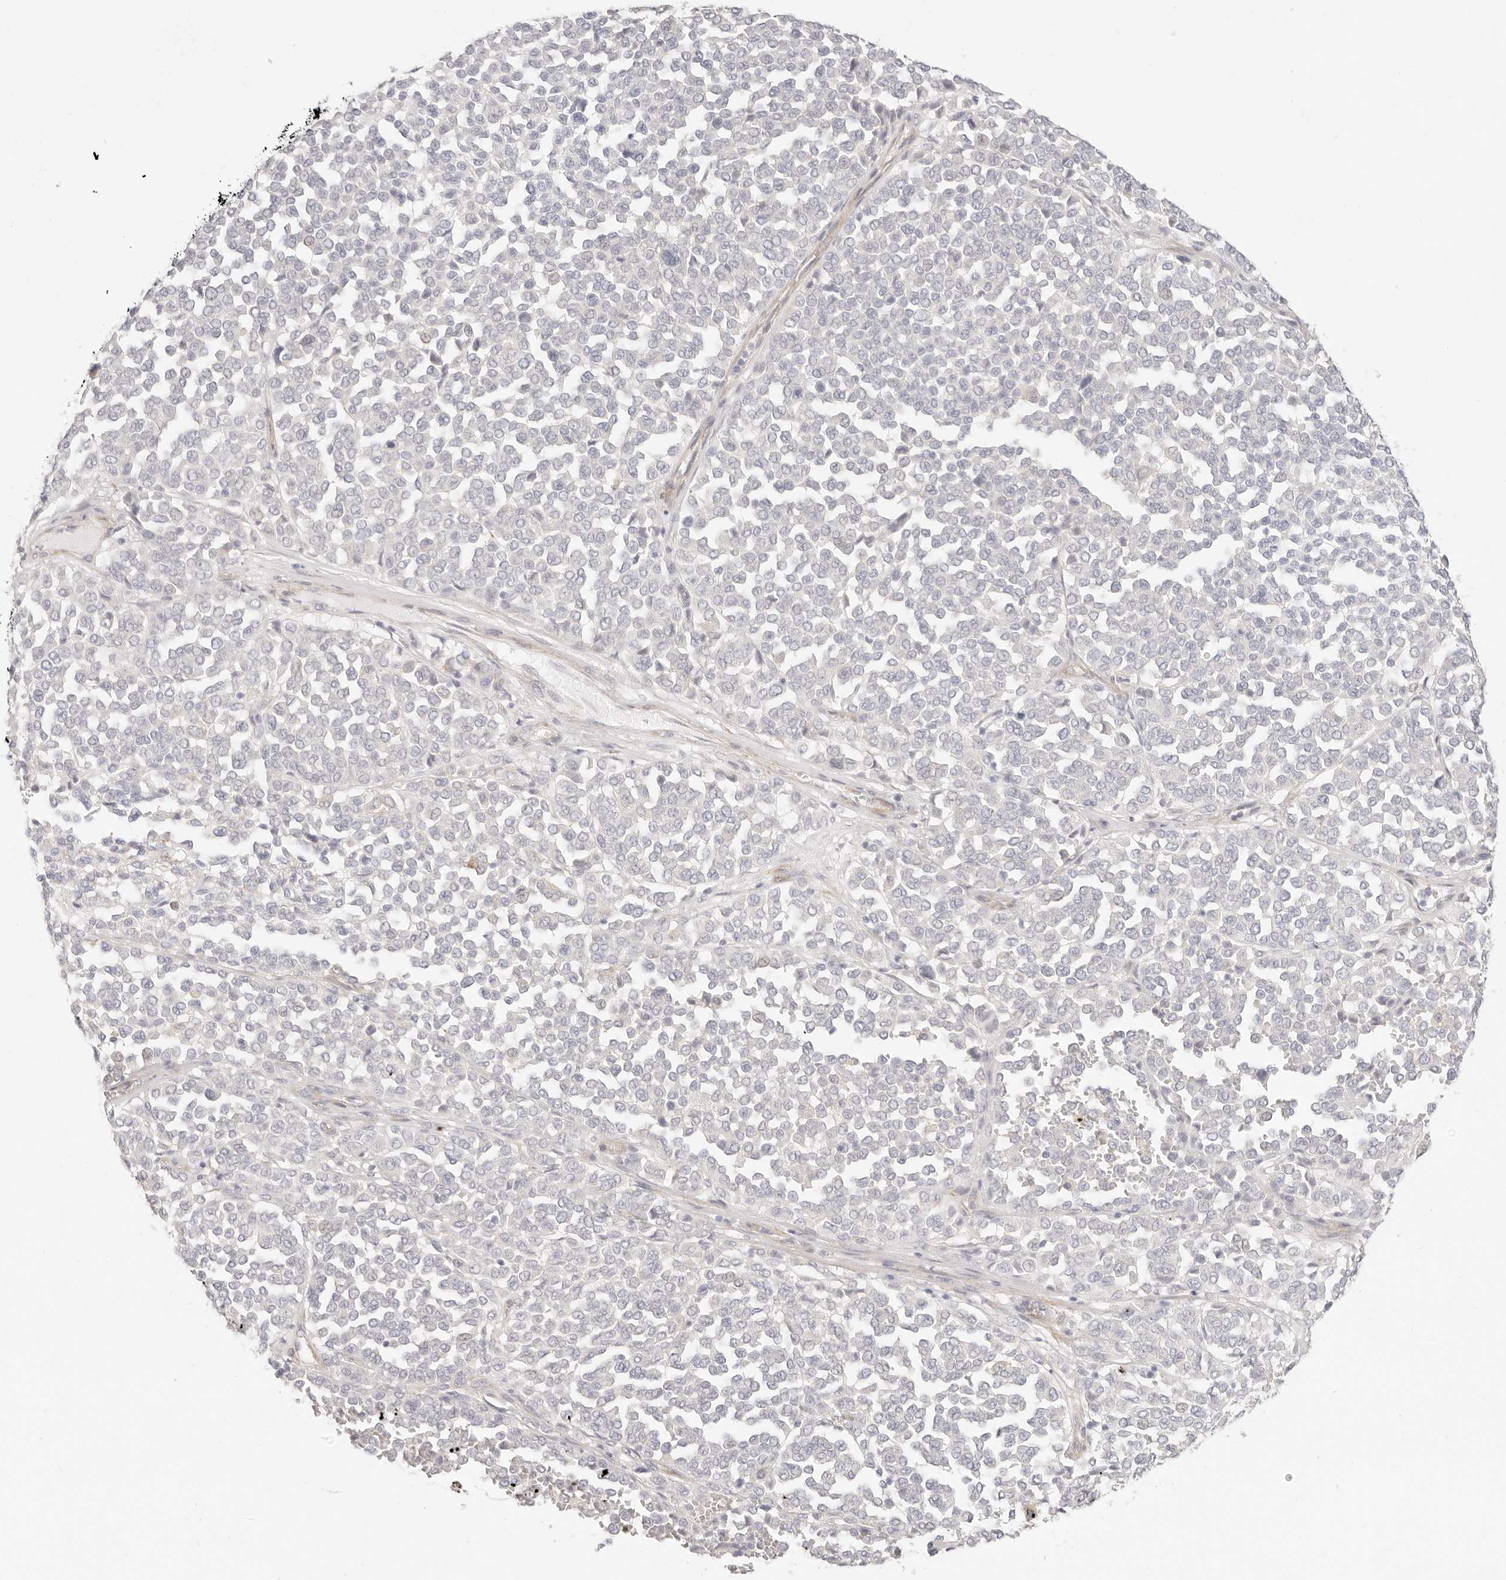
{"staining": {"intensity": "negative", "quantity": "none", "location": "none"}, "tissue": "melanoma", "cell_type": "Tumor cells", "image_type": "cancer", "snomed": [{"axis": "morphology", "description": "Malignant melanoma, Metastatic site"}, {"axis": "topography", "description": "Pancreas"}], "caption": "A photomicrograph of human malignant melanoma (metastatic site) is negative for staining in tumor cells. (DAB IHC with hematoxylin counter stain).", "gene": "UBXN10", "patient": {"sex": "female", "age": 30}}